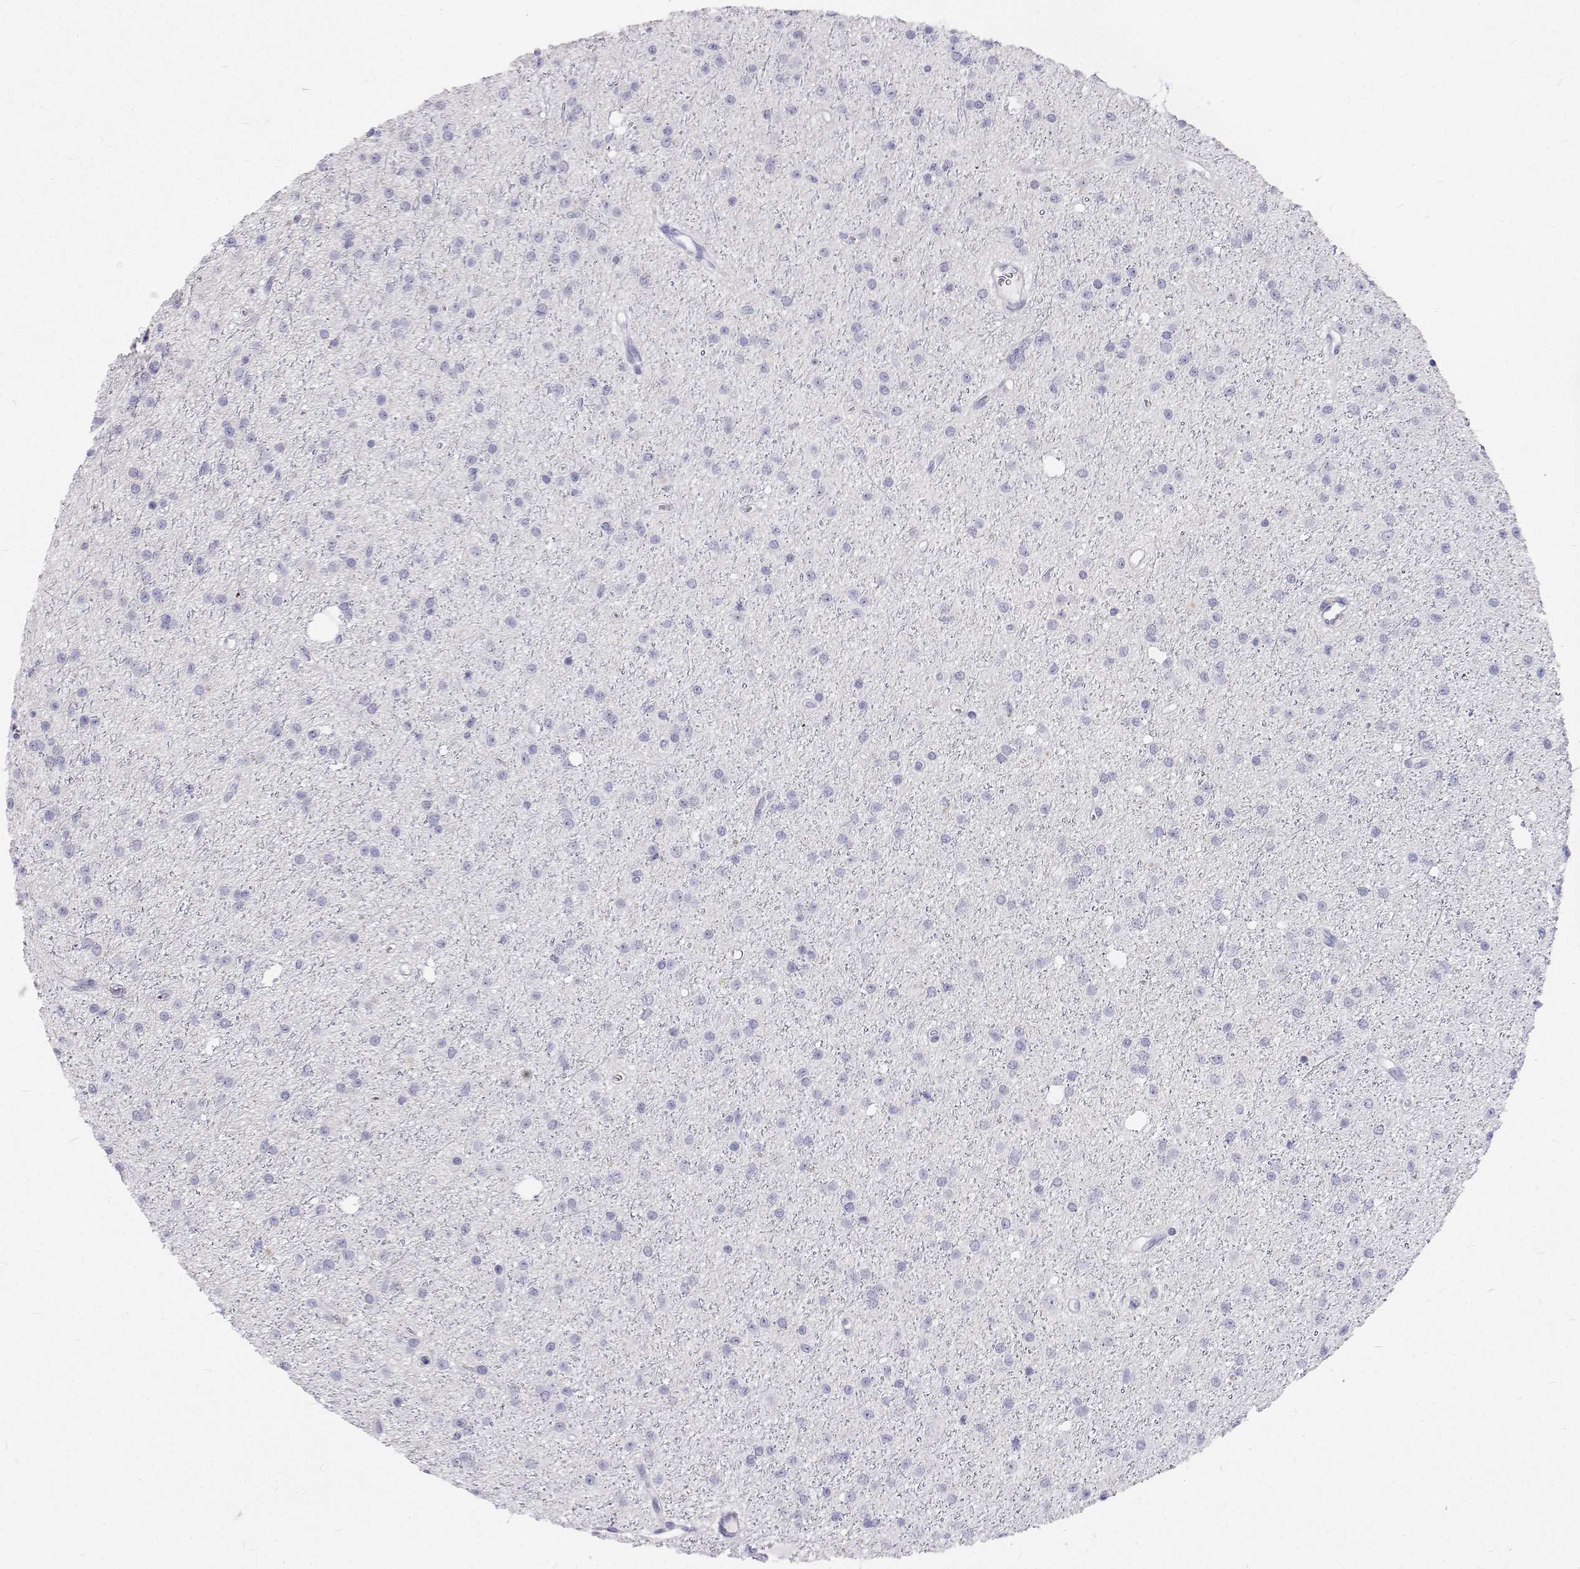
{"staining": {"intensity": "negative", "quantity": "none", "location": "none"}, "tissue": "glioma", "cell_type": "Tumor cells", "image_type": "cancer", "snomed": [{"axis": "morphology", "description": "Glioma, malignant, Low grade"}, {"axis": "topography", "description": "Brain"}], "caption": "An immunohistochemistry micrograph of glioma is shown. There is no staining in tumor cells of glioma.", "gene": "NCR2", "patient": {"sex": "male", "age": 27}}